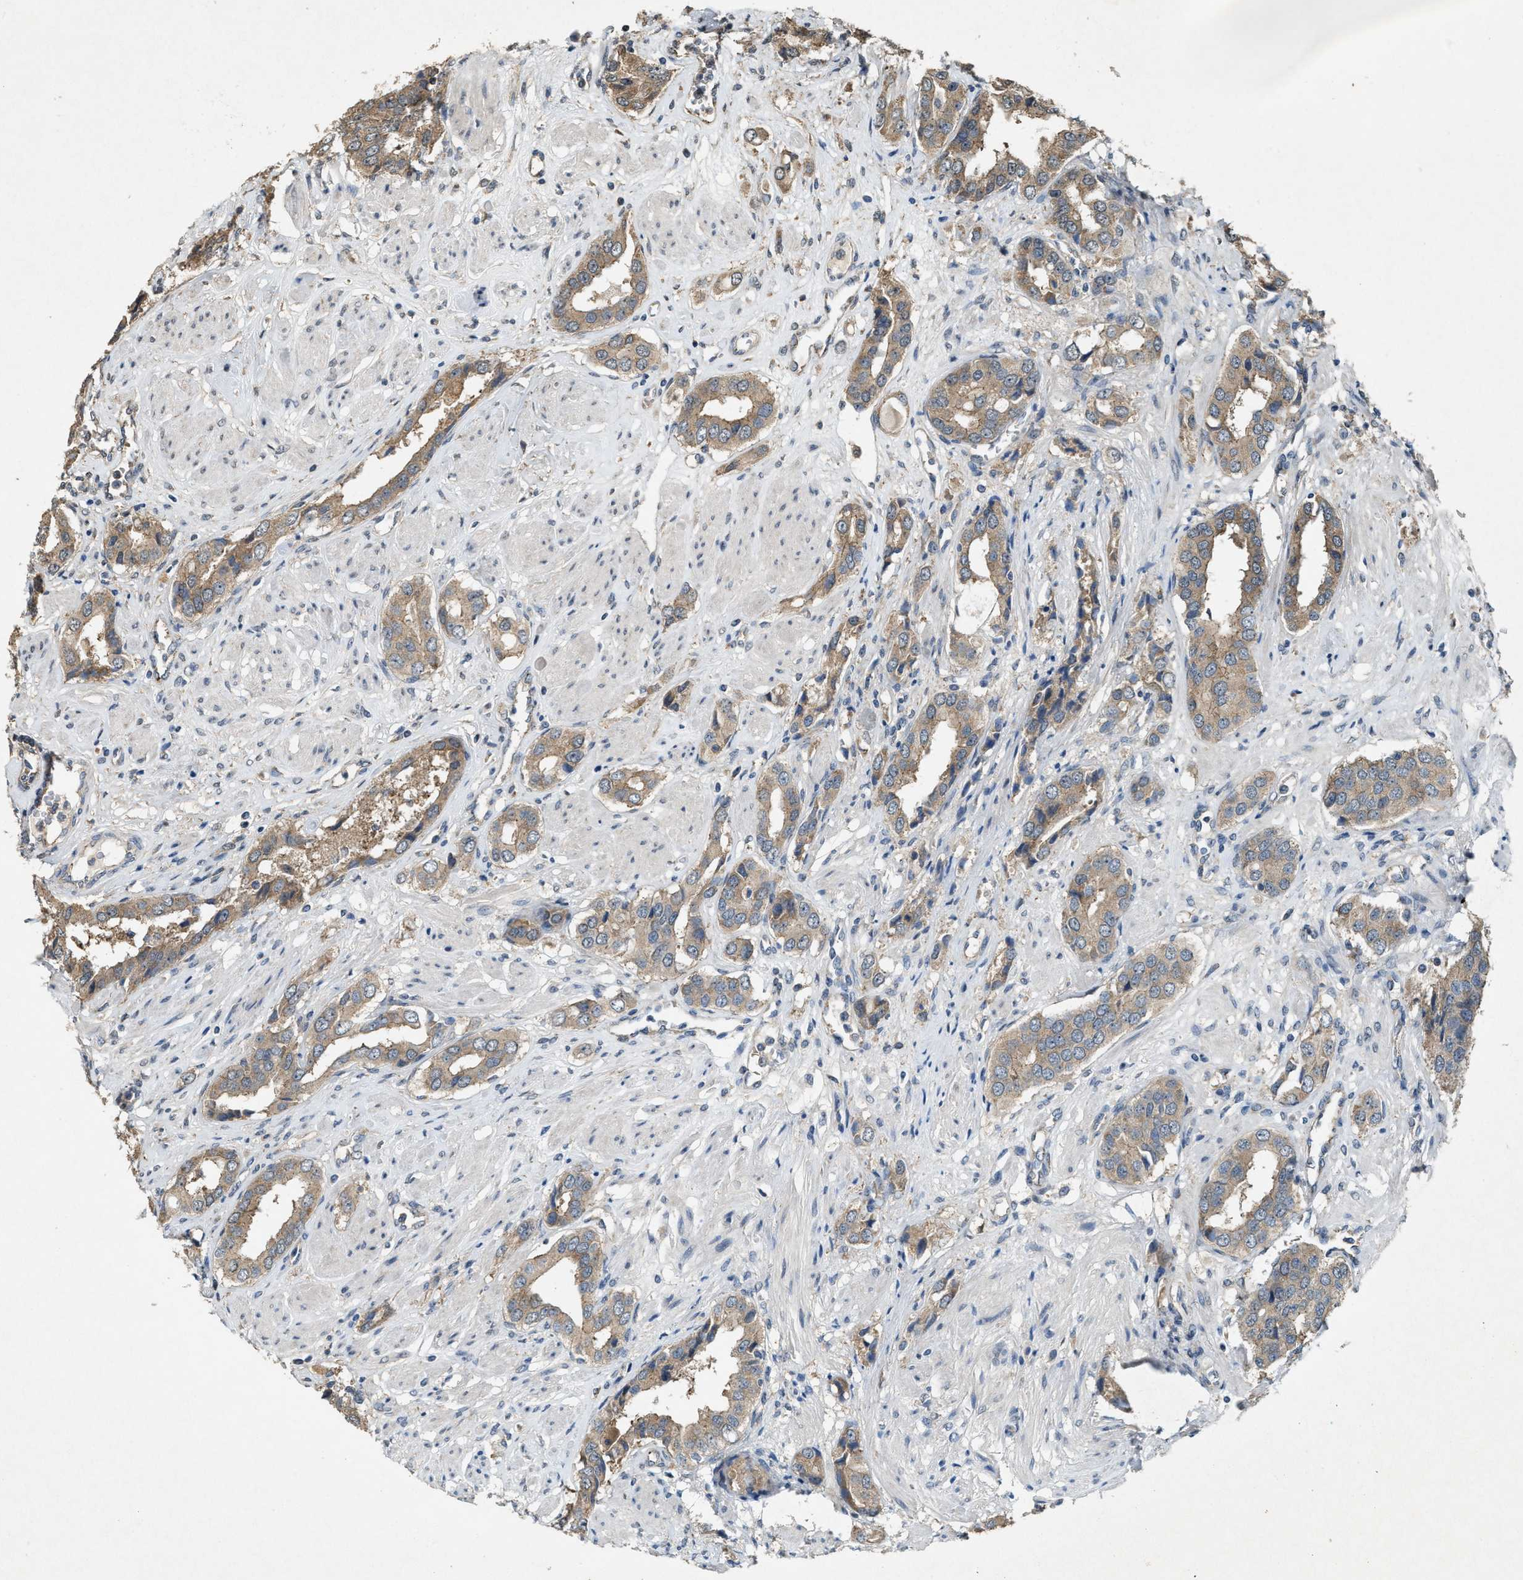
{"staining": {"intensity": "moderate", "quantity": ">75%", "location": "cytoplasmic/membranous"}, "tissue": "prostate cancer", "cell_type": "Tumor cells", "image_type": "cancer", "snomed": [{"axis": "morphology", "description": "Adenocarcinoma, High grade"}, {"axis": "topography", "description": "Prostate"}], "caption": "High-magnification brightfield microscopy of adenocarcinoma (high-grade) (prostate) stained with DAB (3,3'-diaminobenzidine) (brown) and counterstained with hematoxylin (blue). tumor cells exhibit moderate cytoplasmic/membranous expression is appreciated in about>75% of cells. (IHC, brightfield microscopy, high magnification).", "gene": "ARHGEF5", "patient": {"sex": "male", "age": 52}}